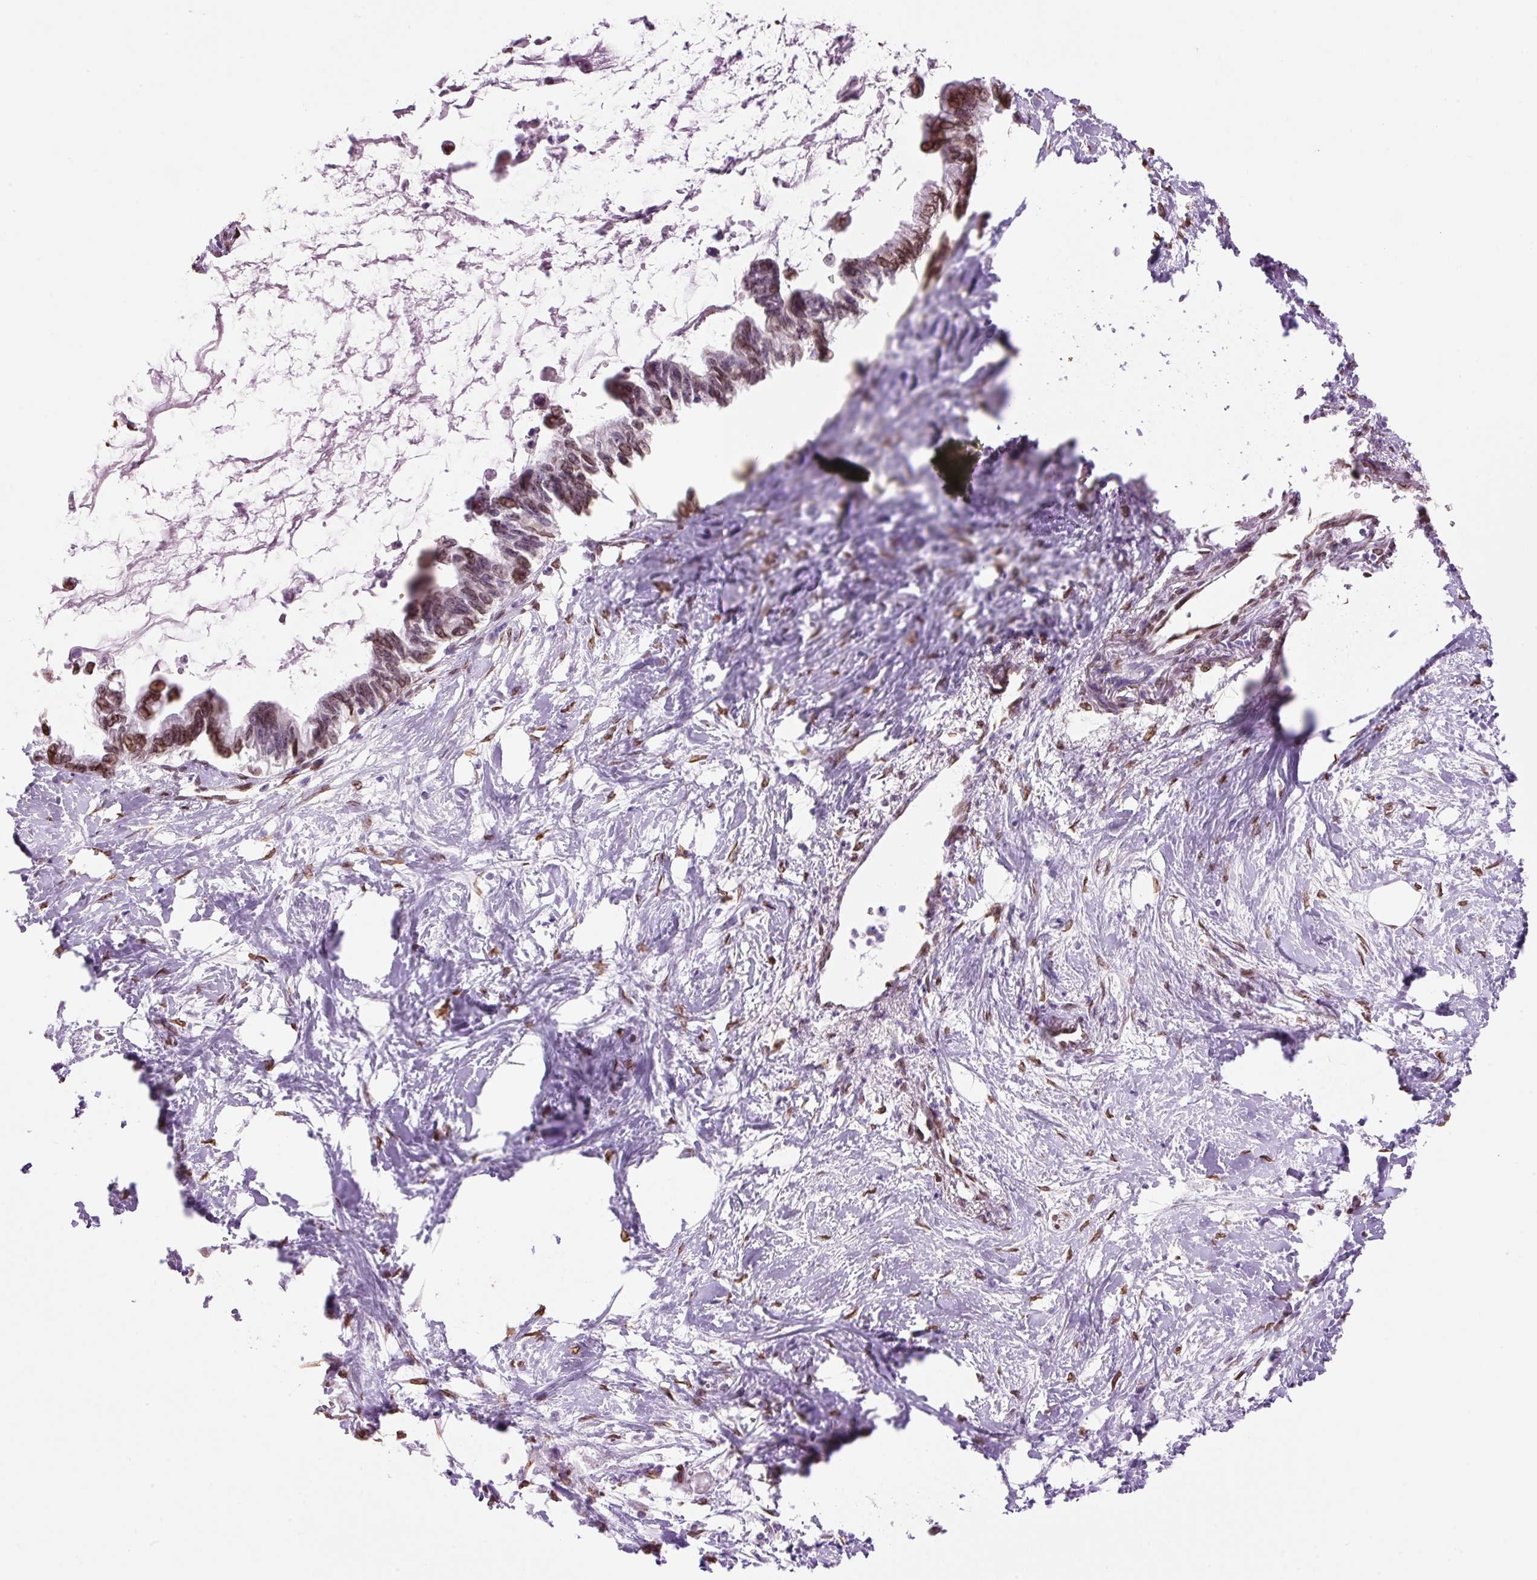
{"staining": {"intensity": "moderate", "quantity": "25%-75%", "location": "nuclear"}, "tissue": "pancreatic cancer", "cell_type": "Tumor cells", "image_type": "cancer", "snomed": [{"axis": "morphology", "description": "Adenocarcinoma, NOS"}, {"axis": "topography", "description": "Pancreas"}], "caption": "A medium amount of moderate nuclear staining is identified in about 25%-75% of tumor cells in pancreatic cancer (adenocarcinoma) tissue. The protein of interest is shown in brown color, while the nuclei are stained blue.", "gene": "ZNF224", "patient": {"sex": "male", "age": 61}}